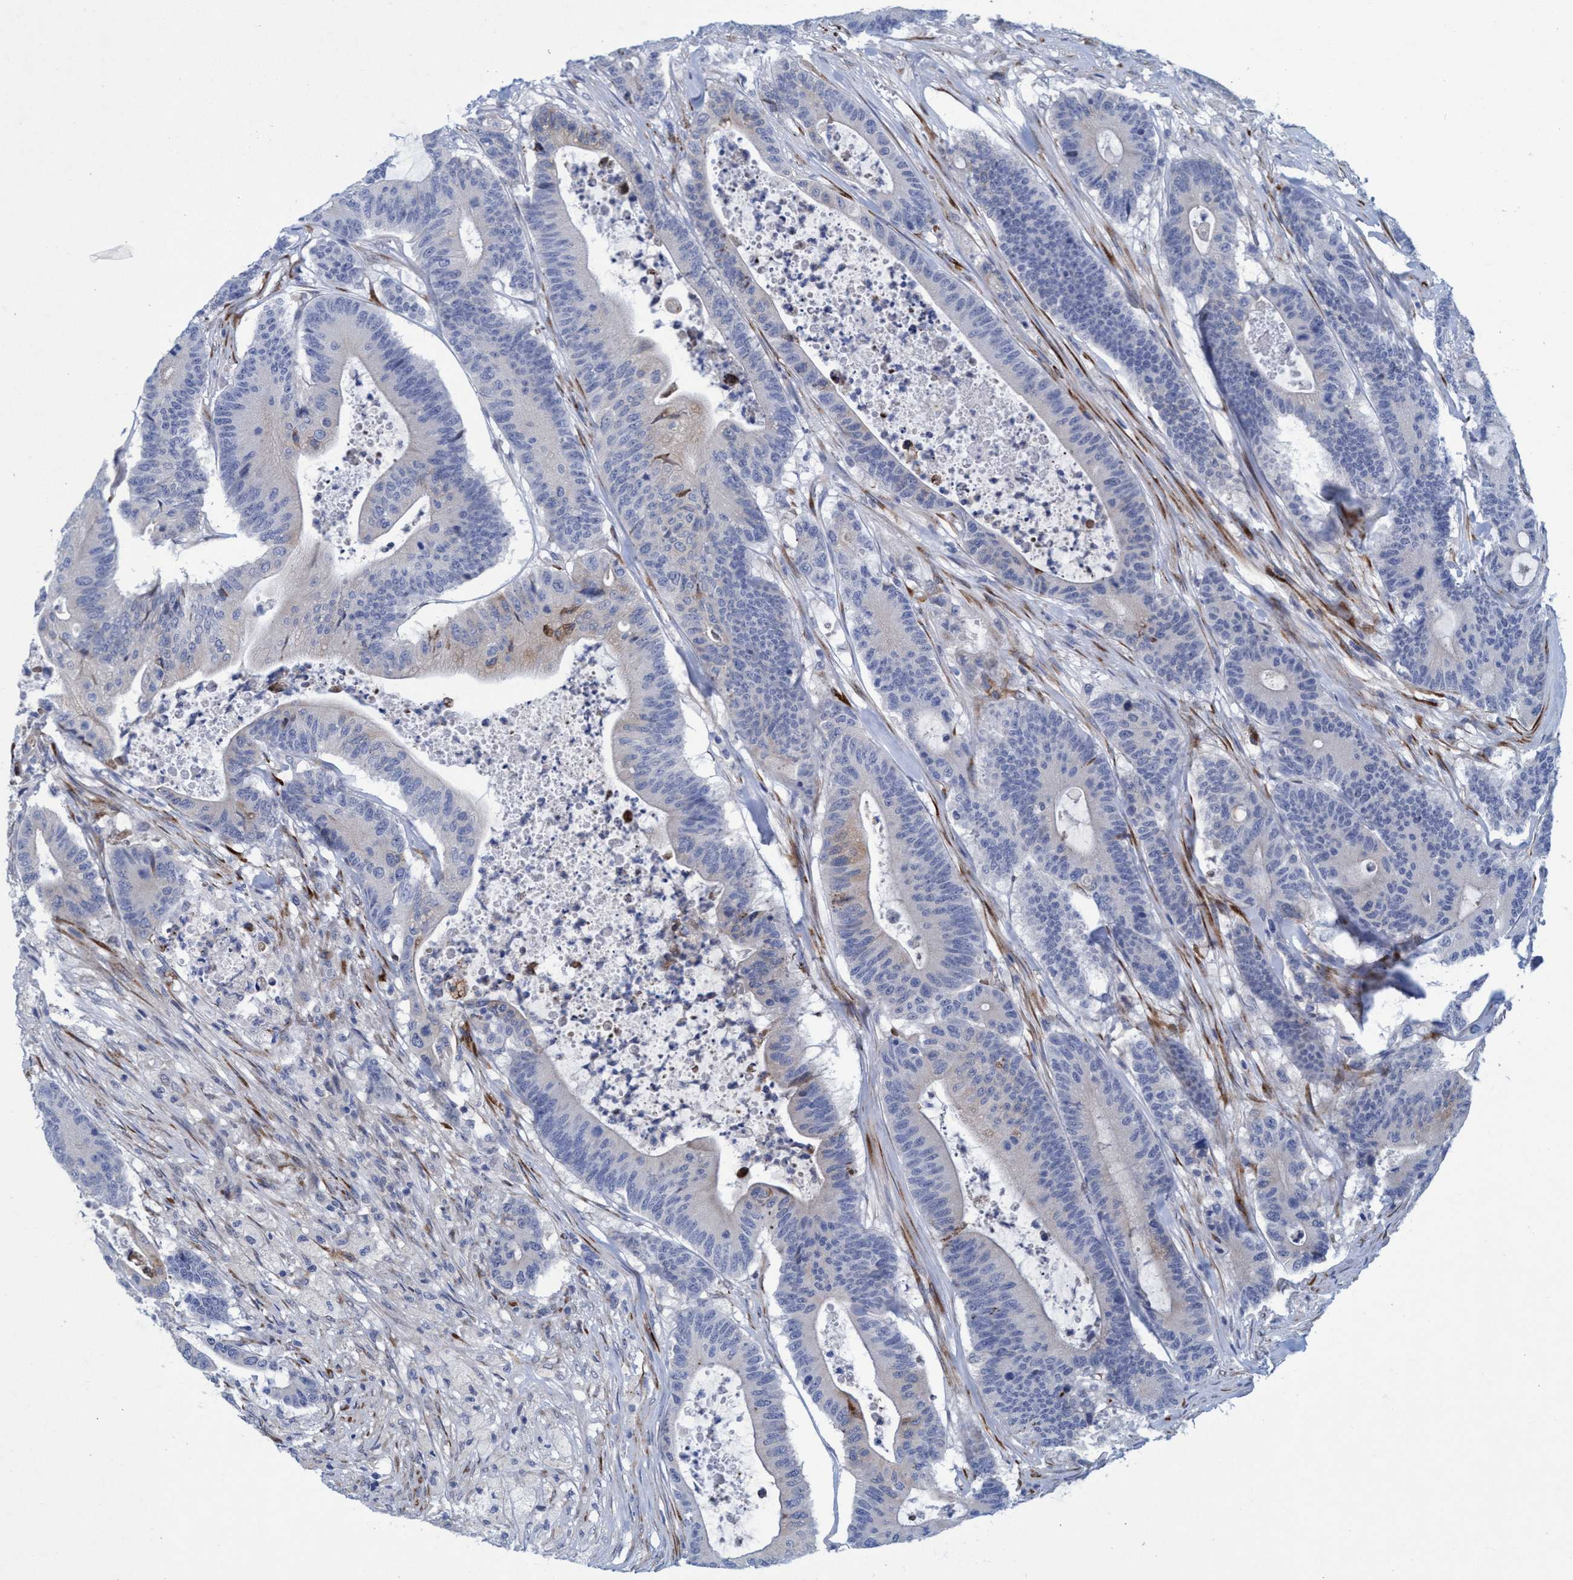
{"staining": {"intensity": "negative", "quantity": "none", "location": "none"}, "tissue": "colorectal cancer", "cell_type": "Tumor cells", "image_type": "cancer", "snomed": [{"axis": "morphology", "description": "Adenocarcinoma, NOS"}, {"axis": "topography", "description": "Colon"}], "caption": "Human colorectal adenocarcinoma stained for a protein using IHC reveals no positivity in tumor cells.", "gene": "SLC43A2", "patient": {"sex": "female", "age": 84}}